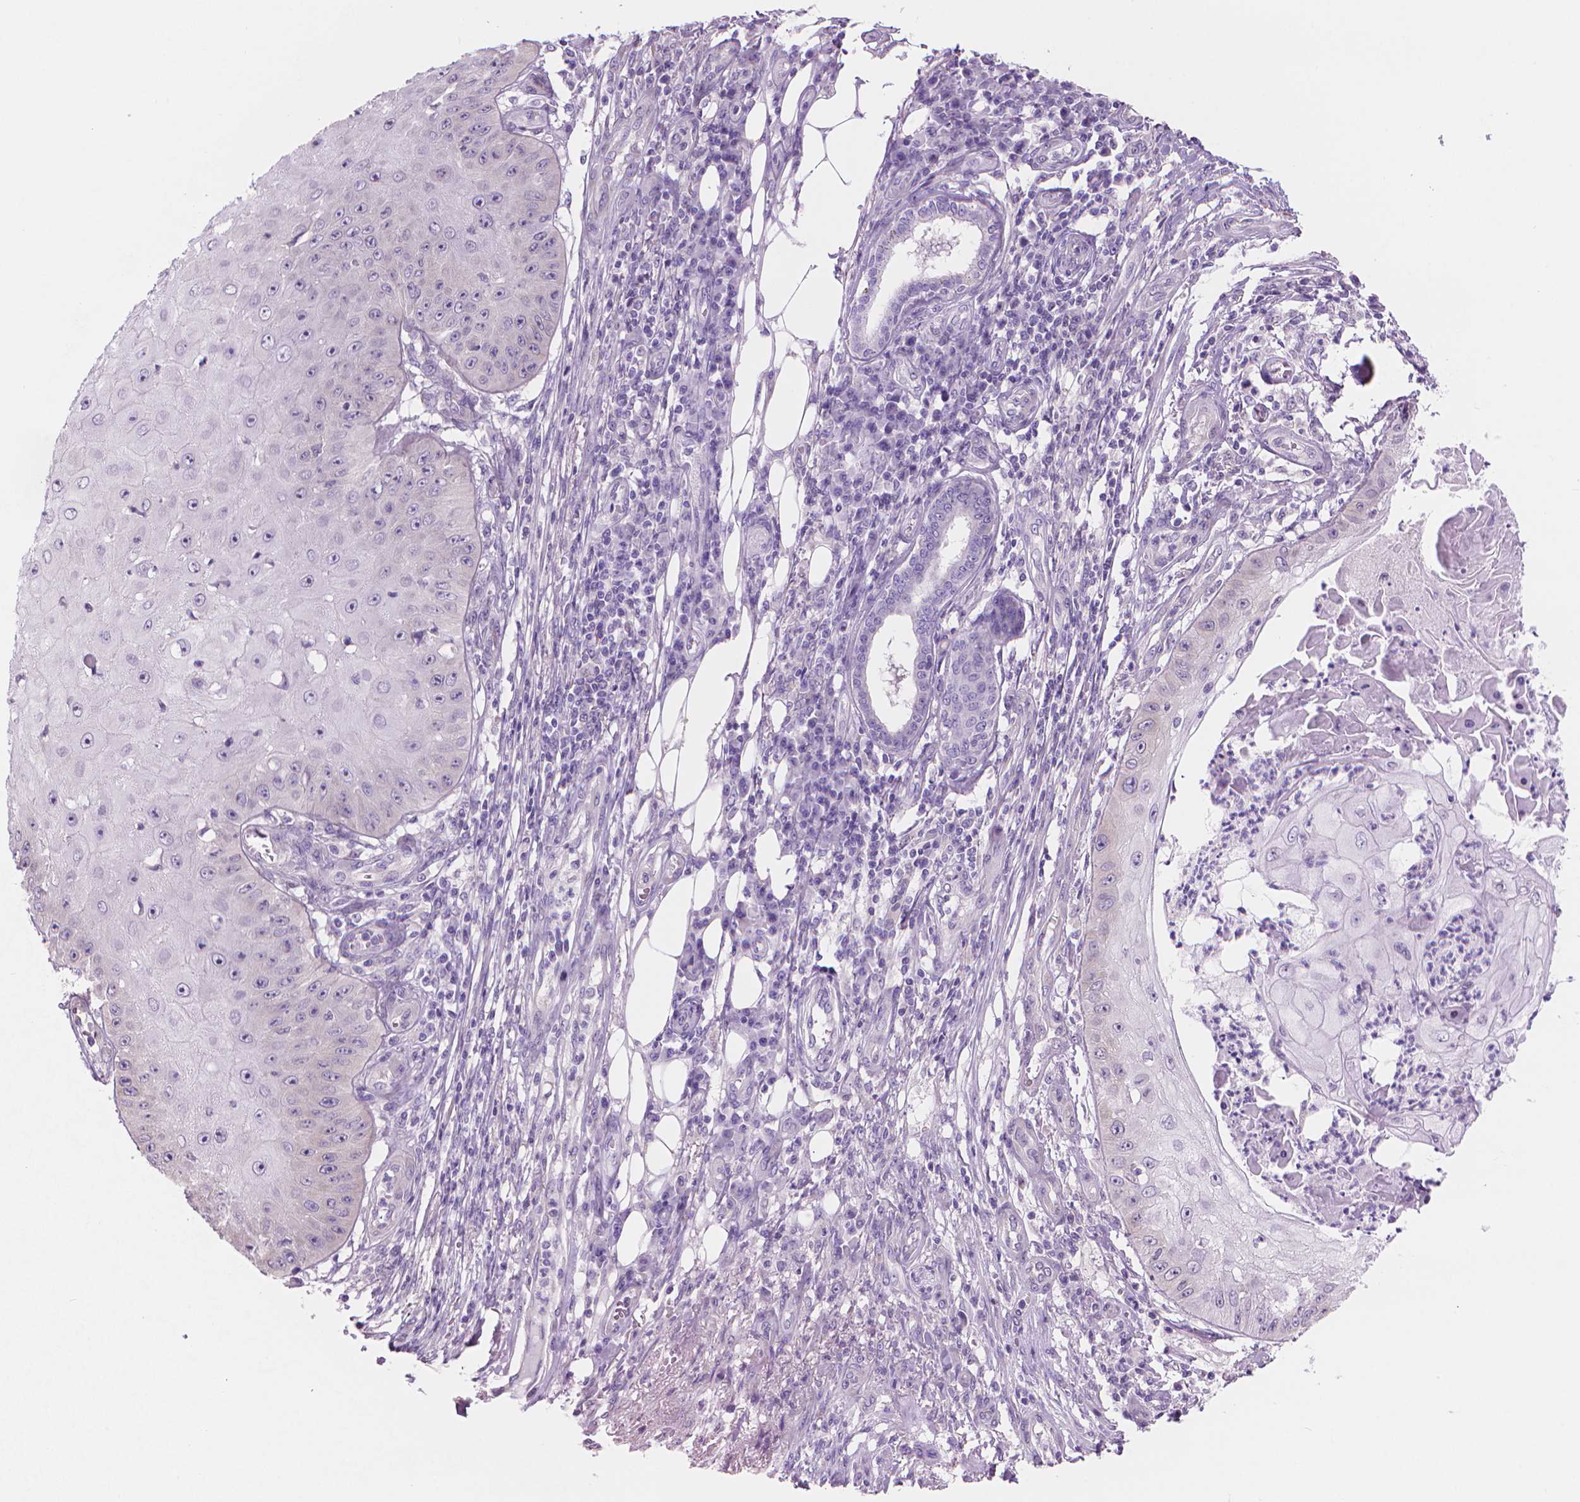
{"staining": {"intensity": "negative", "quantity": "none", "location": "none"}, "tissue": "skin cancer", "cell_type": "Tumor cells", "image_type": "cancer", "snomed": [{"axis": "morphology", "description": "Squamous cell carcinoma, NOS"}, {"axis": "topography", "description": "Skin"}], "caption": "Immunohistochemical staining of human skin squamous cell carcinoma exhibits no significant positivity in tumor cells.", "gene": "ENSG00000187186", "patient": {"sex": "male", "age": 70}}